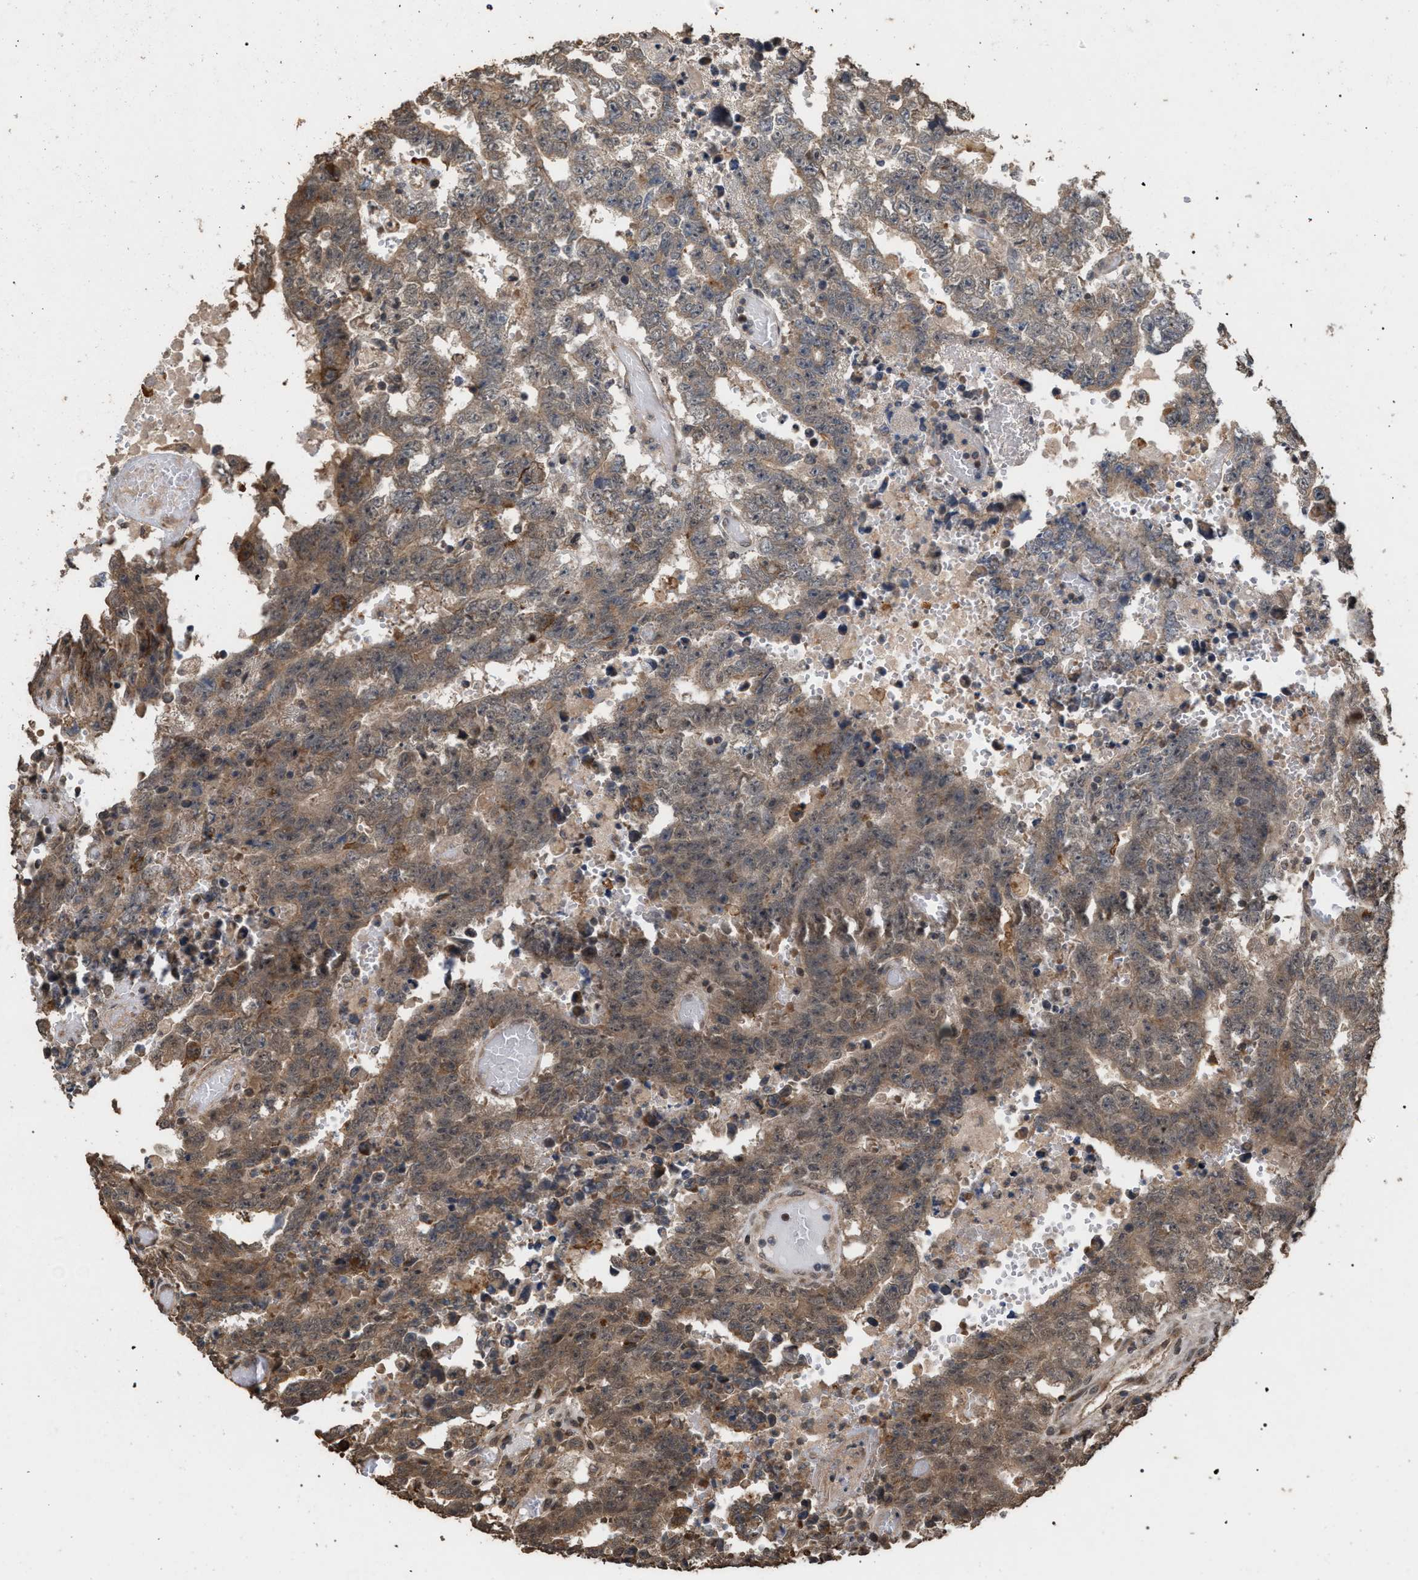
{"staining": {"intensity": "moderate", "quantity": ">75%", "location": "cytoplasmic/membranous"}, "tissue": "testis cancer", "cell_type": "Tumor cells", "image_type": "cancer", "snomed": [{"axis": "morphology", "description": "Carcinoma, Embryonal, NOS"}, {"axis": "topography", "description": "Testis"}], "caption": "DAB immunohistochemical staining of embryonal carcinoma (testis) demonstrates moderate cytoplasmic/membranous protein staining in approximately >75% of tumor cells.", "gene": "NAA35", "patient": {"sex": "male", "age": 25}}